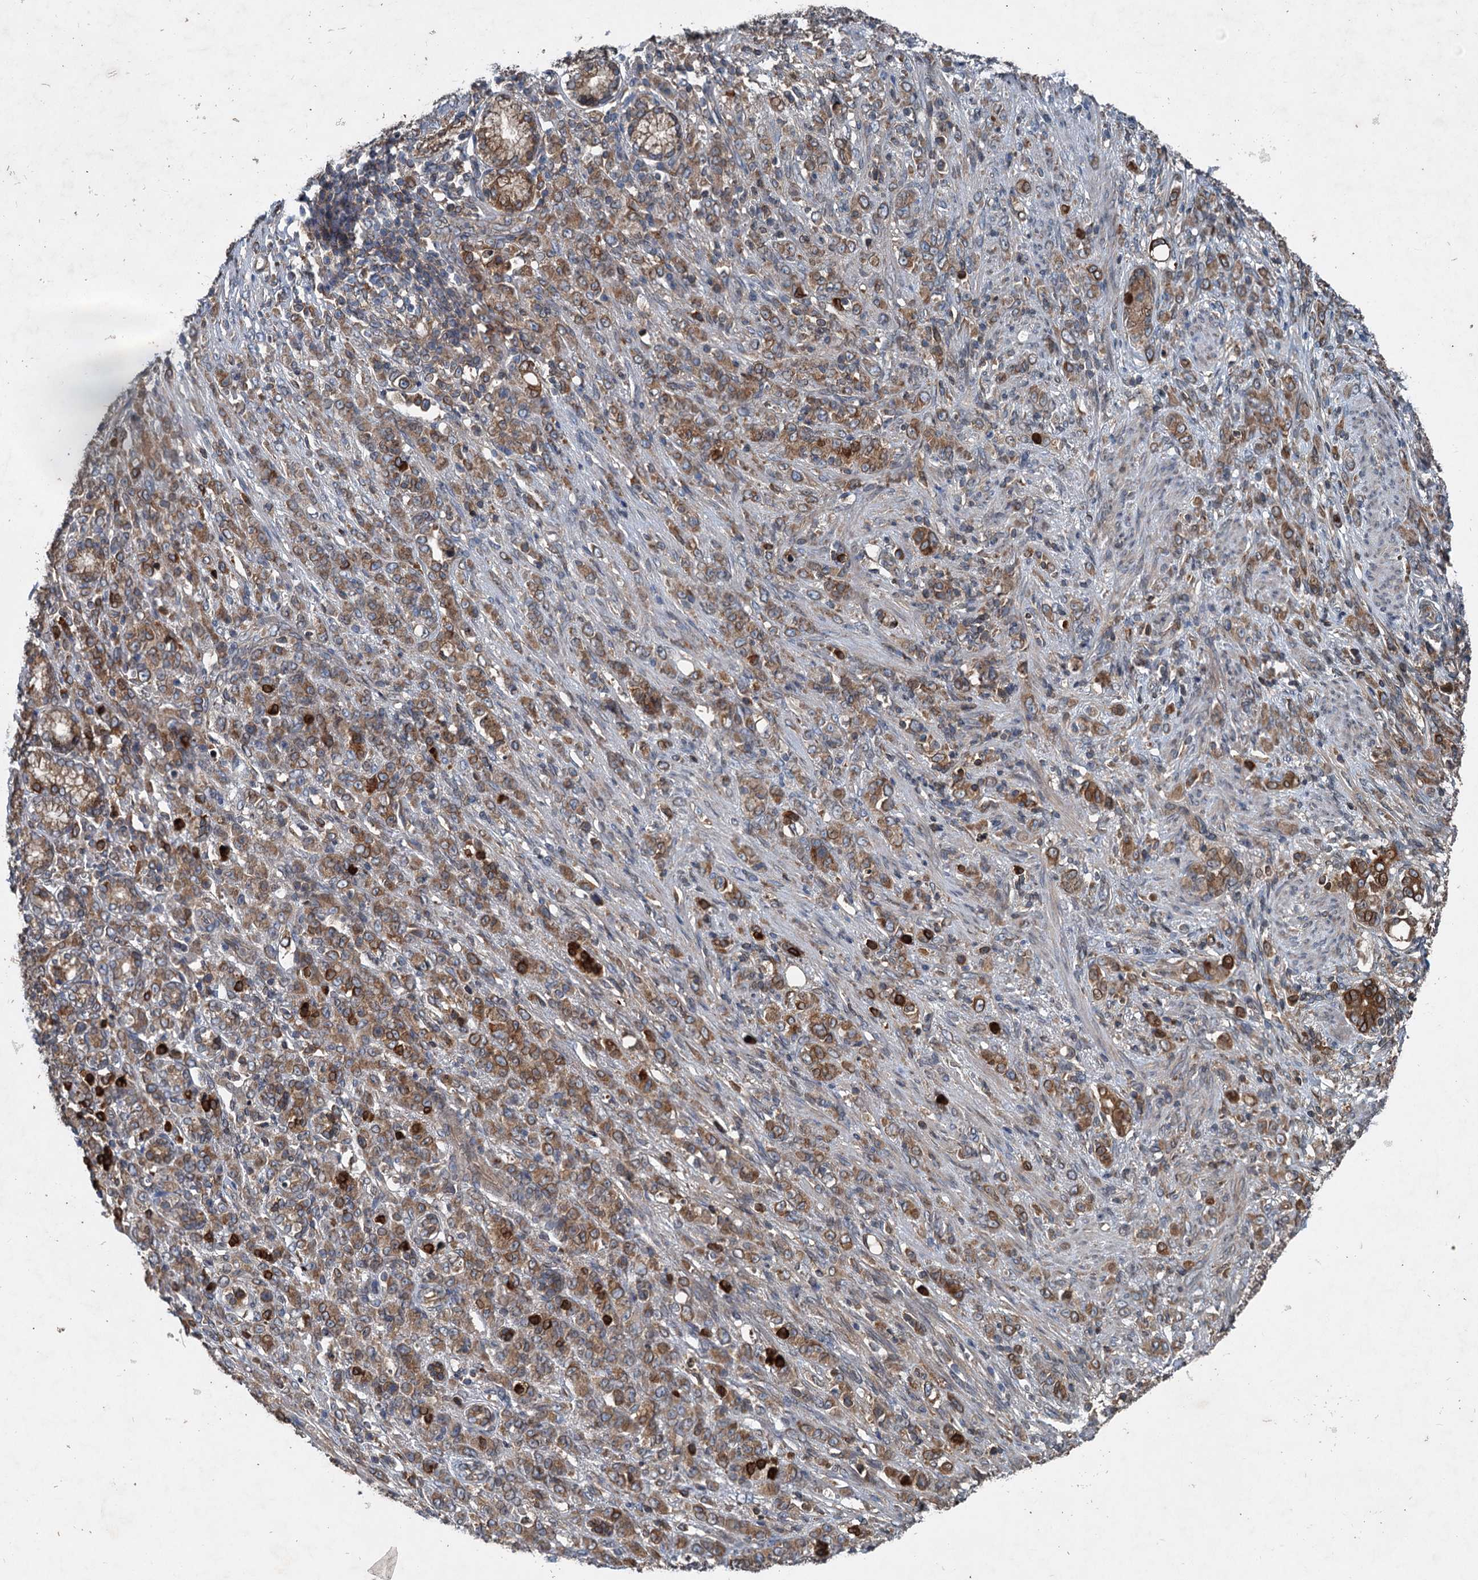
{"staining": {"intensity": "moderate", "quantity": ">75%", "location": "cytoplasmic/membranous"}, "tissue": "stomach cancer", "cell_type": "Tumor cells", "image_type": "cancer", "snomed": [{"axis": "morphology", "description": "Adenocarcinoma, NOS"}, {"axis": "topography", "description": "Stomach"}], "caption": "Protein analysis of stomach cancer (adenocarcinoma) tissue exhibits moderate cytoplasmic/membranous expression in approximately >75% of tumor cells.", "gene": "TAPBPL", "patient": {"sex": "female", "age": 79}}